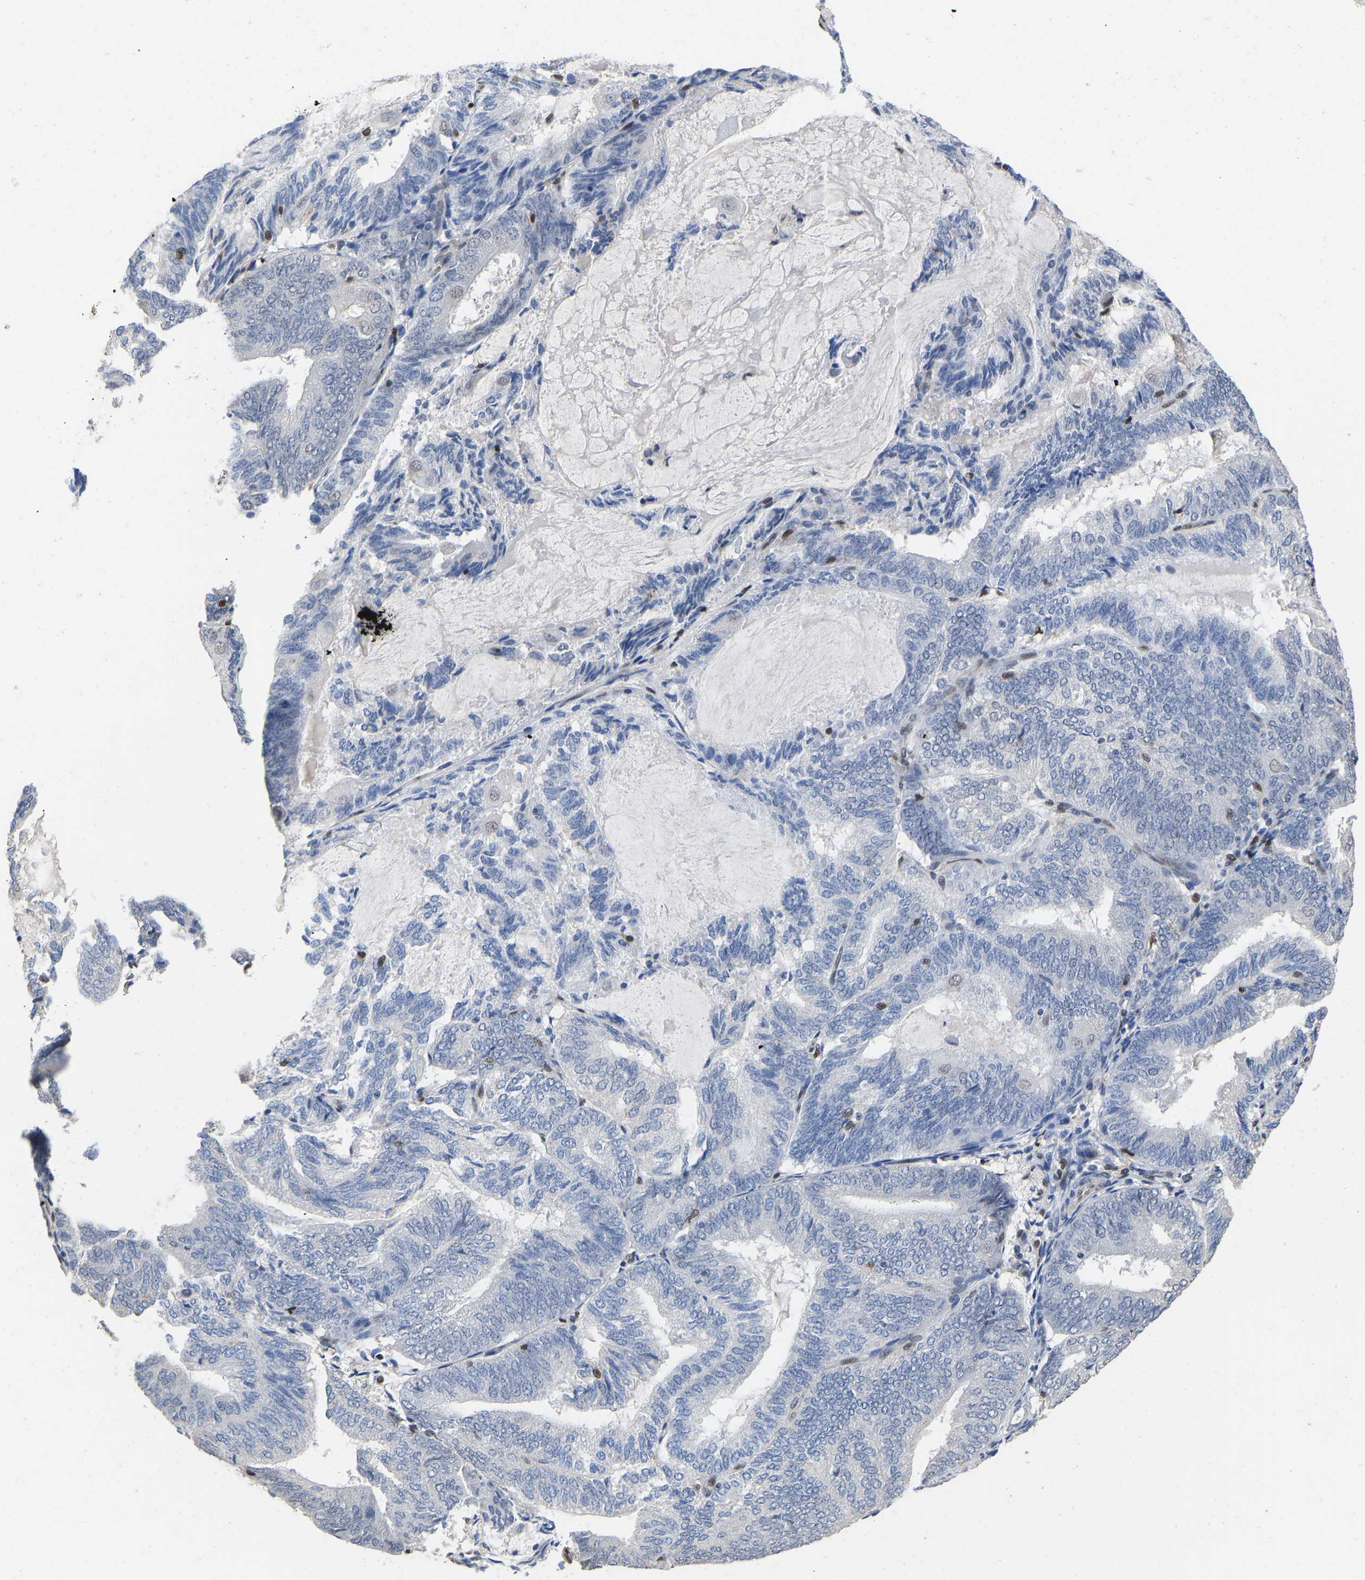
{"staining": {"intensity": "negative", "quantity": "none", "location": "none"}, "tissue": "endometrial cancer", "cell_type": "Tumor cells", "image_type": "cancer", "snomed": [{"axis": "morphology", "description": "Adenocarcinoma, NOS"}, {"axis": "topography", "description": "Endometrium"}], "caption": "Immunohistochemistry photomicrograph of neoplastic tissue: human adenocarcinoma (endometrial) stained with DAB demonstrates no significant protein positivity in tumor cells.", "gene": "QKI", "patient": {"sex": "female", "age": 81}}